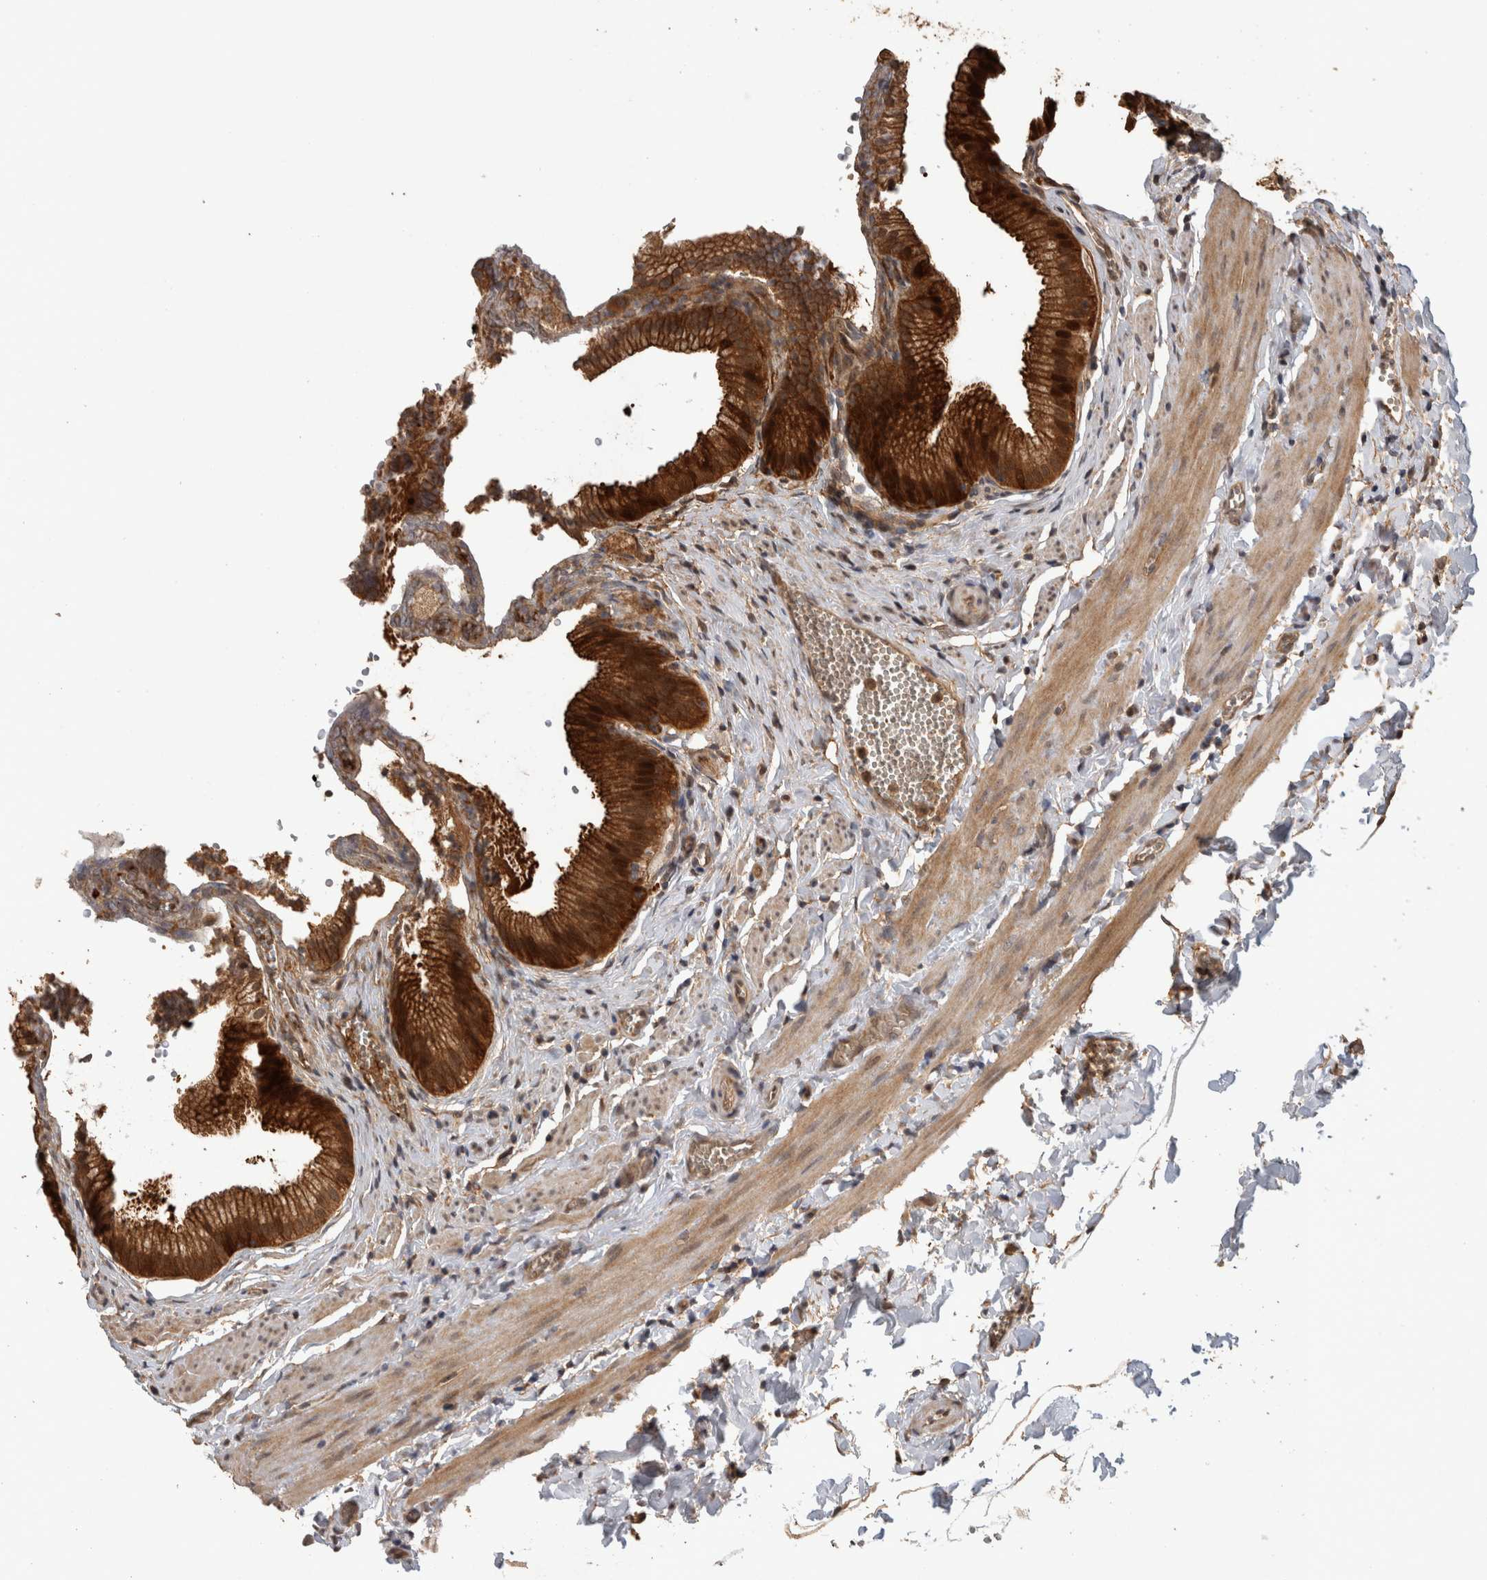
{"staining": {"intensity": "strong", "quantity": ">75%", "location": "cytoplasmic/membranous,nuclear"}, "tissue": "gallbladder", "cell_type": "Glandular cells", "image_type": "normal", "snomed": [{"axis": "morphology", "description": "Normal tissue, NOS"}, {"axis": "topography", "description": "Gallbladder"}], "caption": "Immunohistochemistry (IHC) image of benign gallbladder: gallbladder stained using immunohistochemistry (IHC) reveals high levels of strong protein expression localized specifically in the cytoplasmic/membranous,nuclear of glandular cells, appearing as a cytoplasmic/membranous,nuclear brown color.", "gene": "RHPN1", "patient": {"sex": "male", "age": 38}}